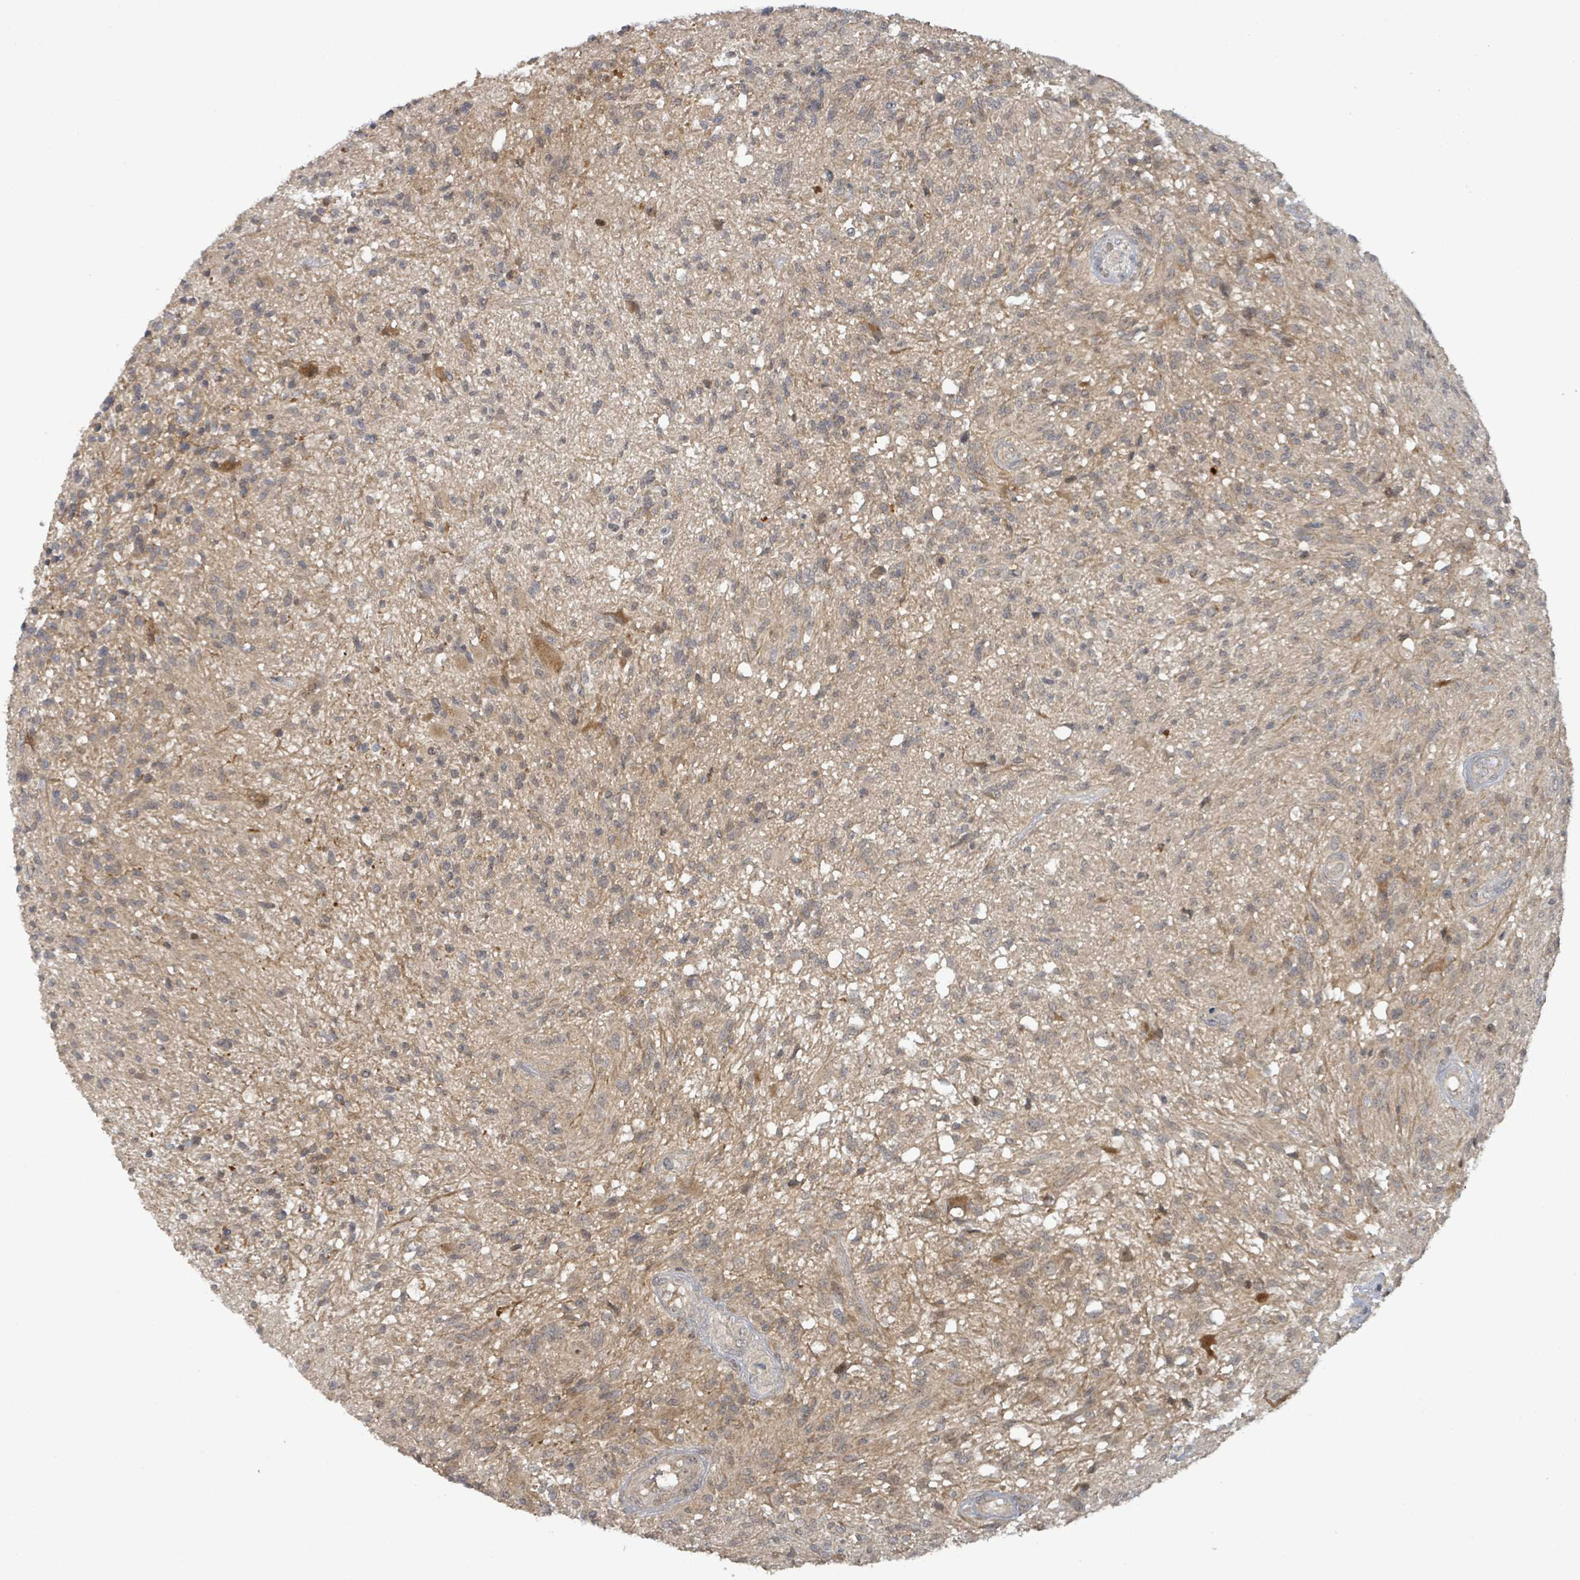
{"staining": {"intensity": "weak", "quantity": "<25%", "location": "cytoplasmic/membranous"}, "tissue": "glioma", "cell_type": "Tumor cells", "image_type": "cancer", "snomed": [{"axis": "morphology", "description": "Glioma, malignant, High grade"}, {"axis": "topography", "description": "Brain"}], "caption": "An IHC micrograph of glioma is shown. There is no staining in tumor cells of glioma.", "gene": "ITGA11", "patient": {"sex": "male", "age": 56}}